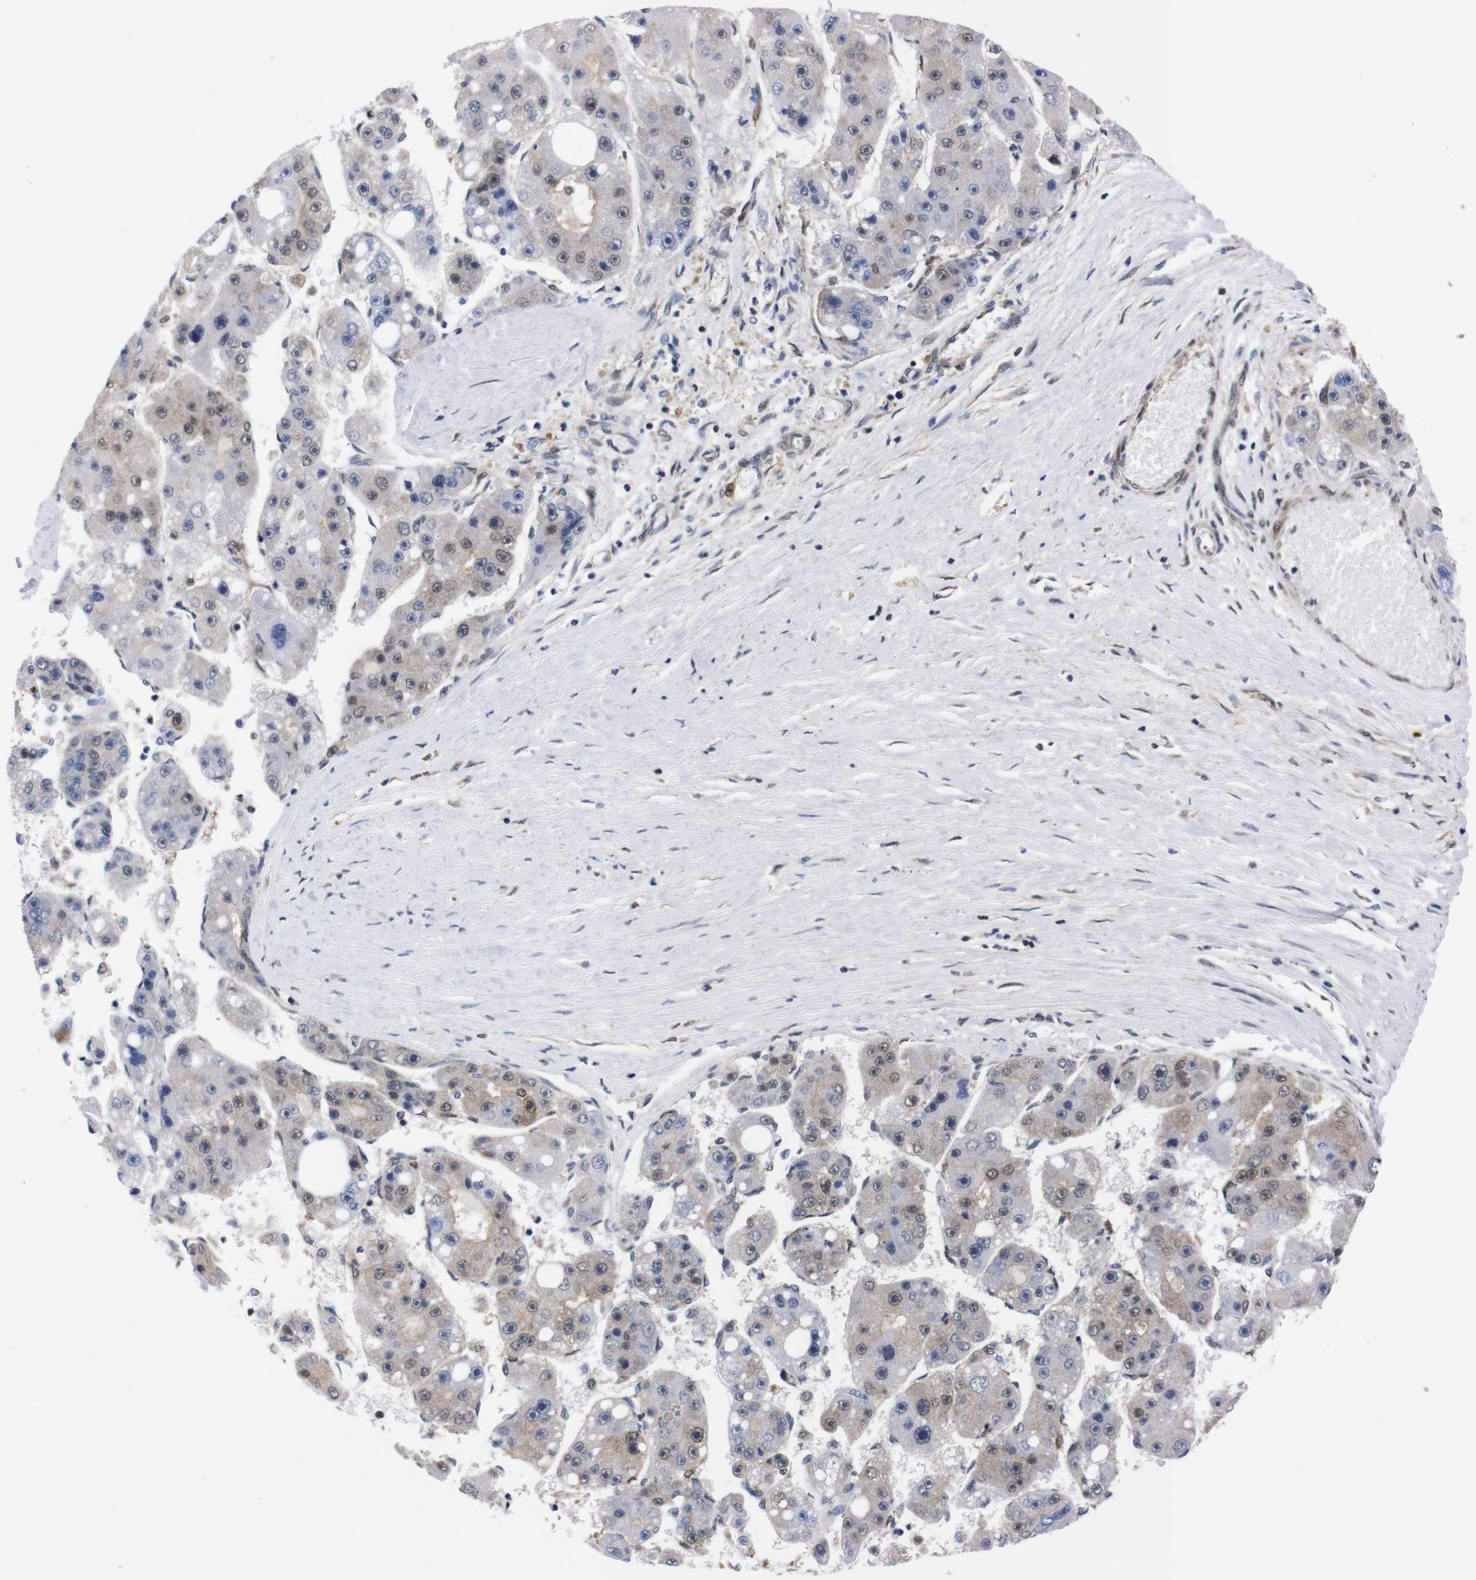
{"staining": {"intensity": "moderate", "quantity": "<25%", "location": "cytoplasmic/membranous,nuclear"}, "tissue": "liver cancer", "cell_type": "Tumor cells", "image_type": "cancer", "snomed": [{"axis": "morphology", "description": "Carcinoma, Hepatocellular, NOS"}, {"axis": "topography", "description": "Liver"}], "caption": "A brown stain highlights moderate cytoplasmic/membranous and nuclear staining of a protein in human liver hepatocellular carcinoma tumor cells.", "gene": "UBQLN2", "patient": {"sex": "female", "age": 61}}